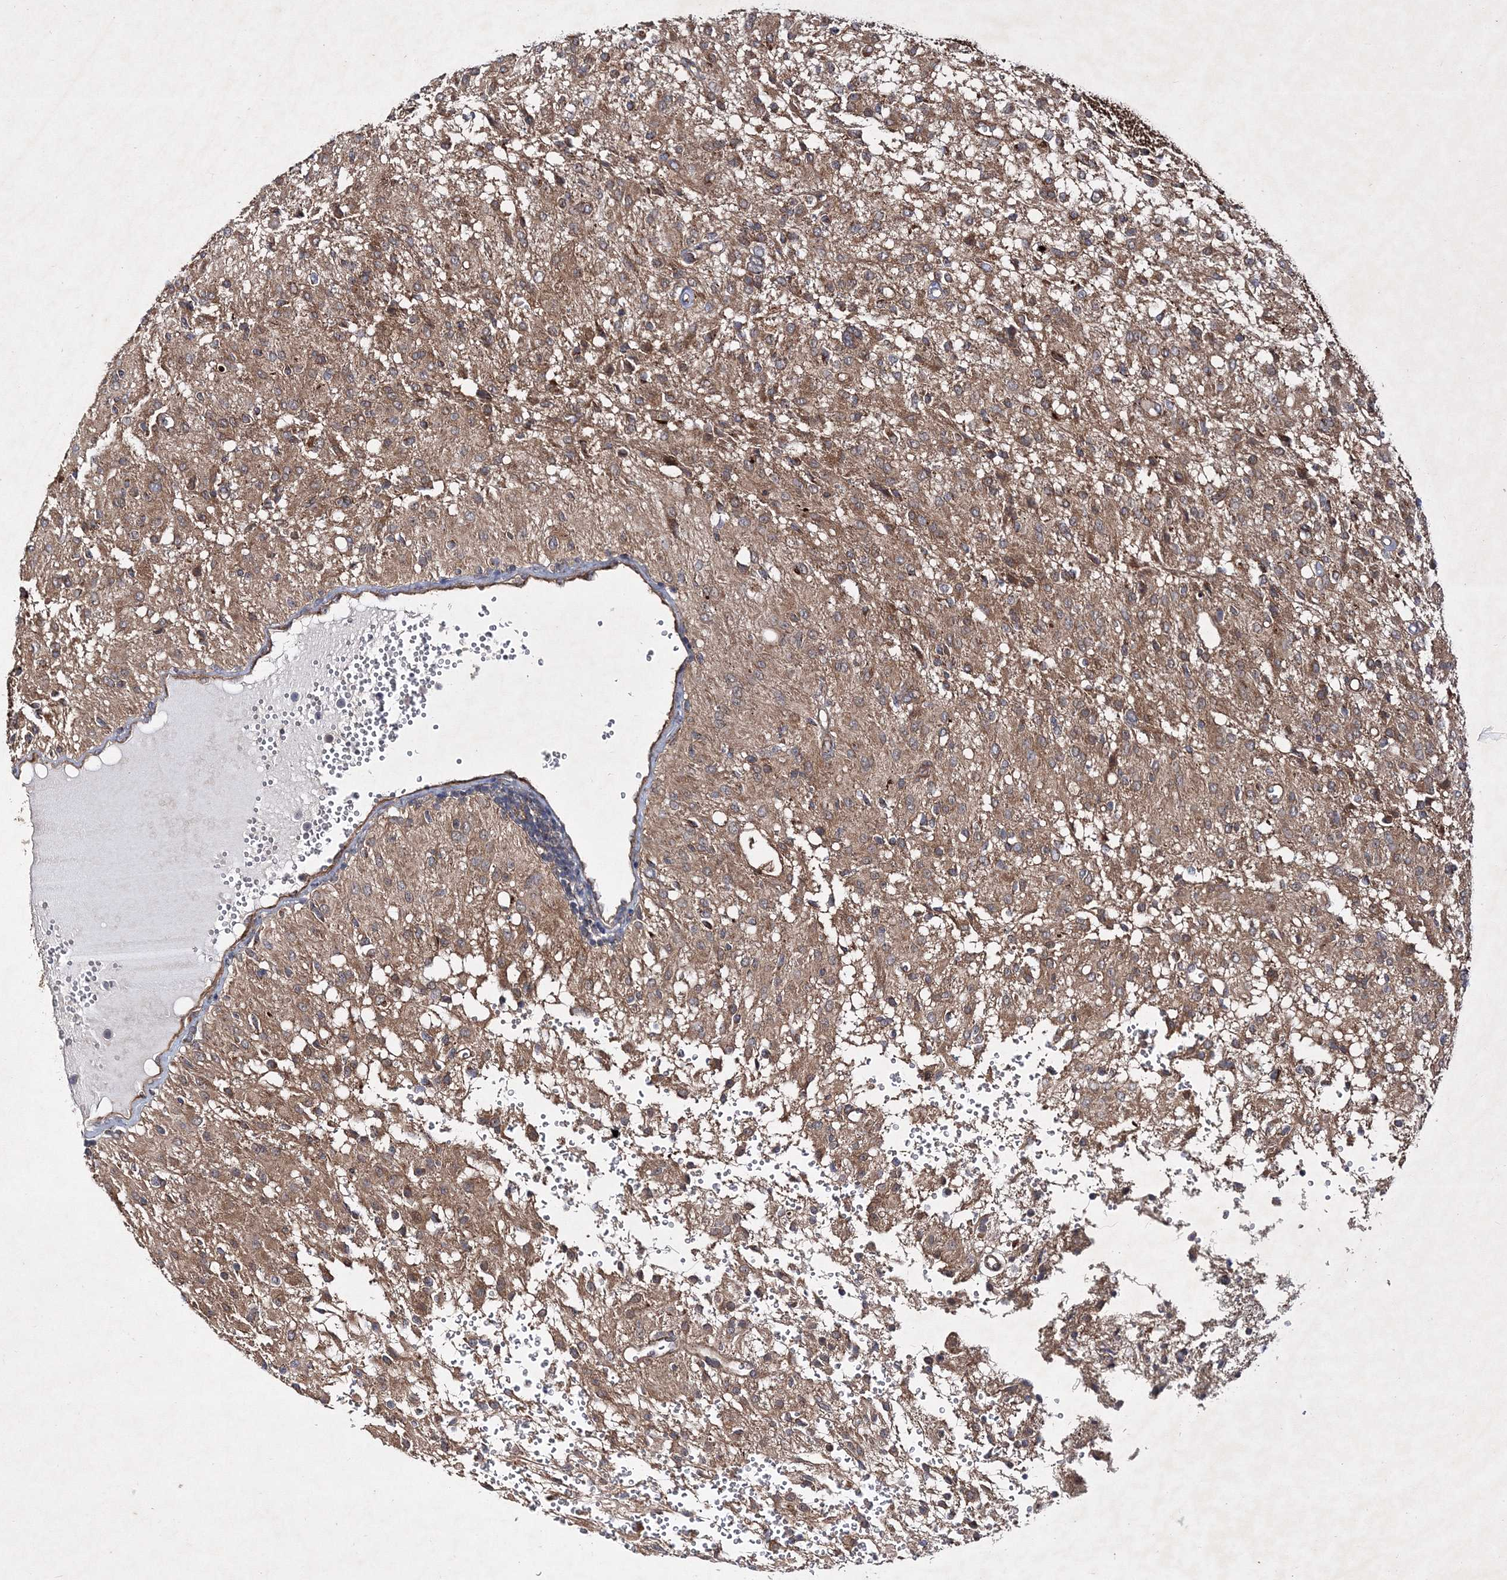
{"staining": {"intensity": "moderate", "quantity": "25%-75%", "location": "cytoplasmic/membranous"}, "tissue": "glioma", "cell_type": "Tumor cells", "image_type": "cancer", "snomed": [{"axis": "morphology", "description": "Glioma, malignant, High grade"}, {"axis": "topography", "description": "Brain"}], "caption": "High-magnification brightfield microscopy of glioma stained with DAB (brown) and counterstained with hematoxylin (blue). tumor cells exhibit moderate cytoplasmic/membranous staining is appreciated in approximately25%-75% of cells. (IHC, brightfield microscopy, high magnification).", "gene": "SCRN3", "patient": {"sex": "female", "age": 59}}